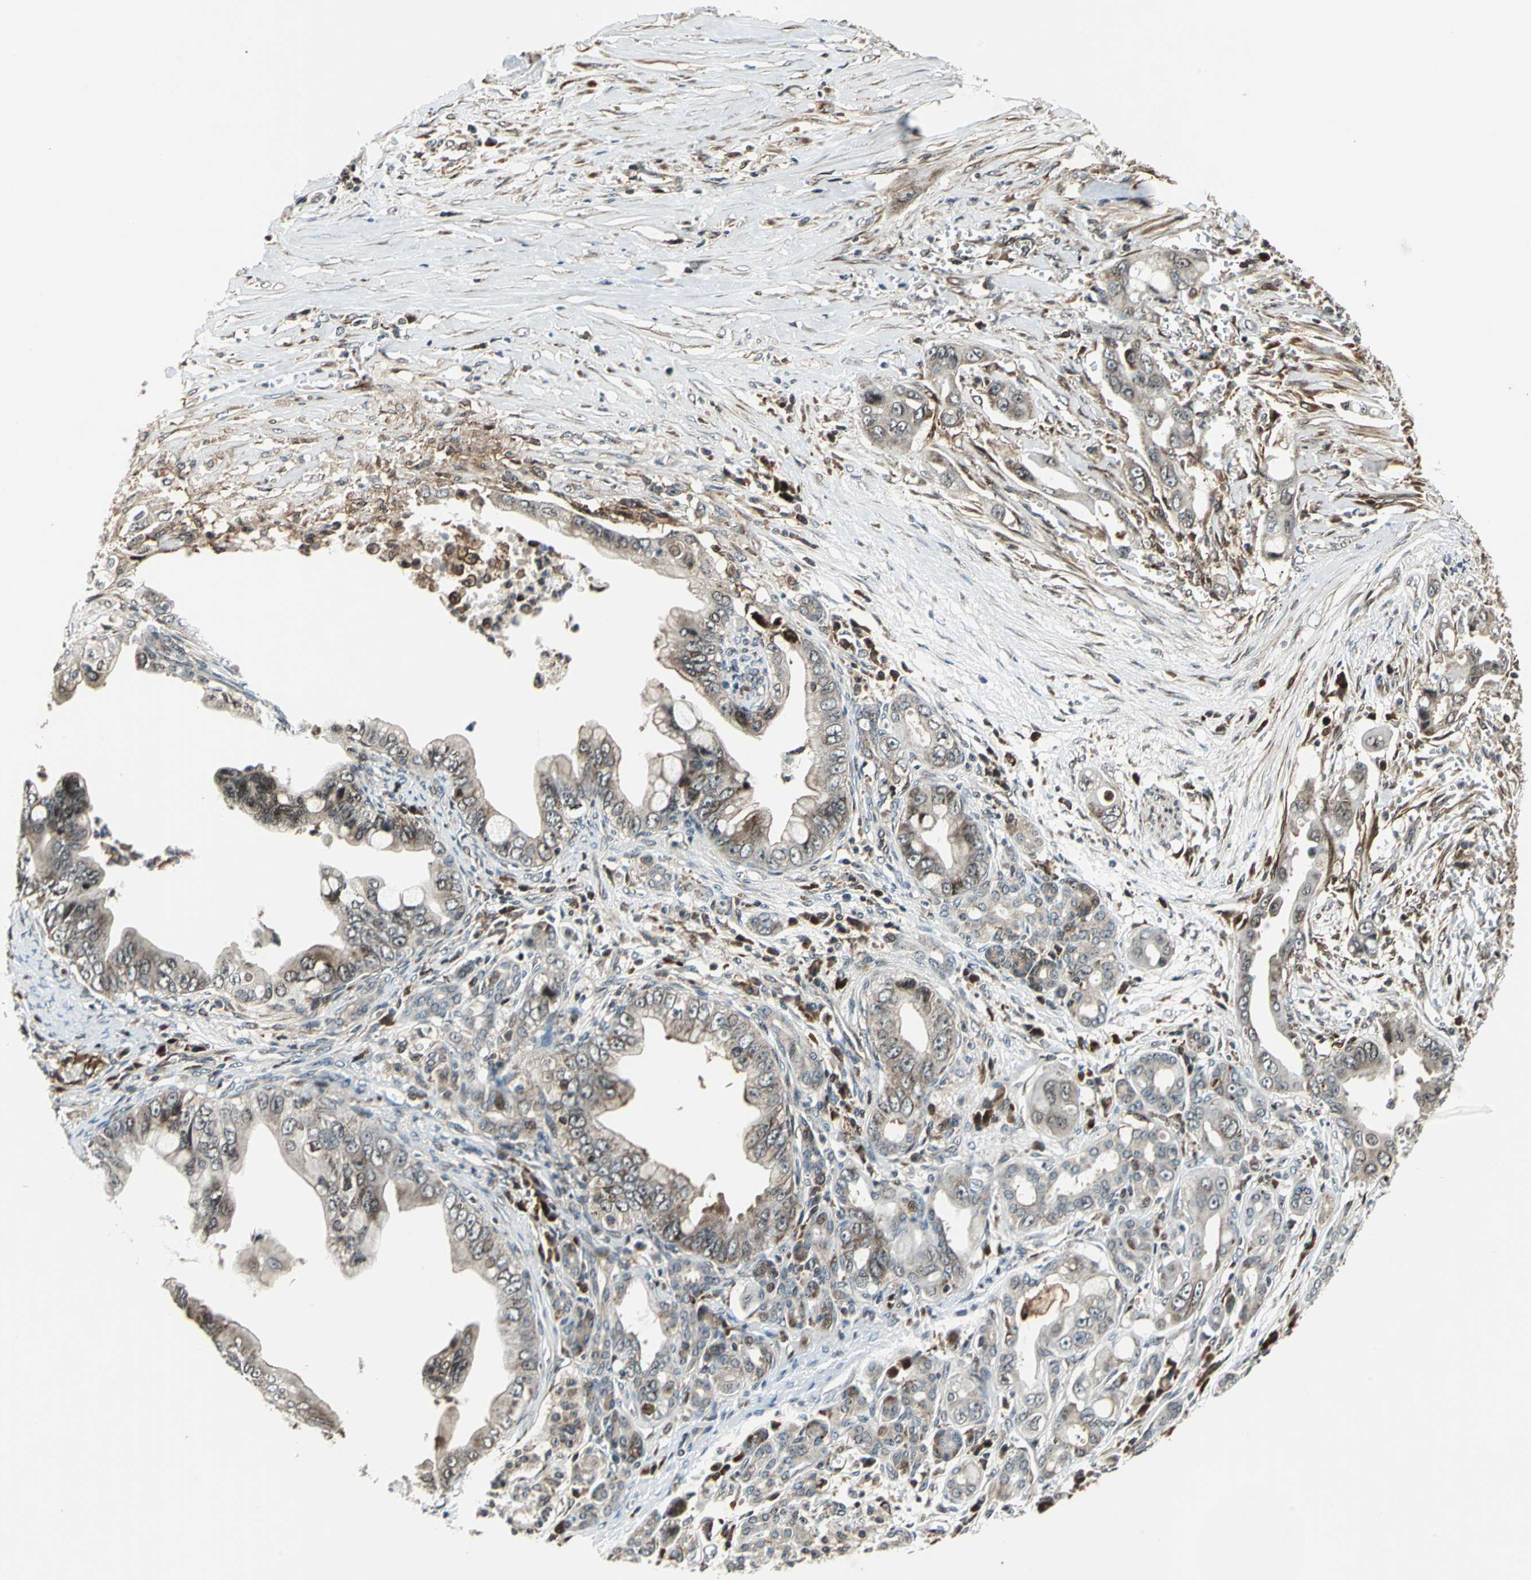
{"staining": {"intensity": "weak", "quantity": "<25%", "location": "cytoplasmic/membranous"}, "tissue": "pancreatic cancer", "cell_type": "Tumor cells", "image_type": "cancer", "snomed": [{"axis": "morphology", "description": "Adenocarcinoma, NOS"}, {"axis": "topography", "description": "Pancreas"}], "caption": "A high-resolution image shows immunohistochemistry staining of pancreatic cancer (adenocarcinoma), which exhibits no significant positivity in tumor cells.", "gene": "AATF", "patient": {"sex": "male", "age": 59}}